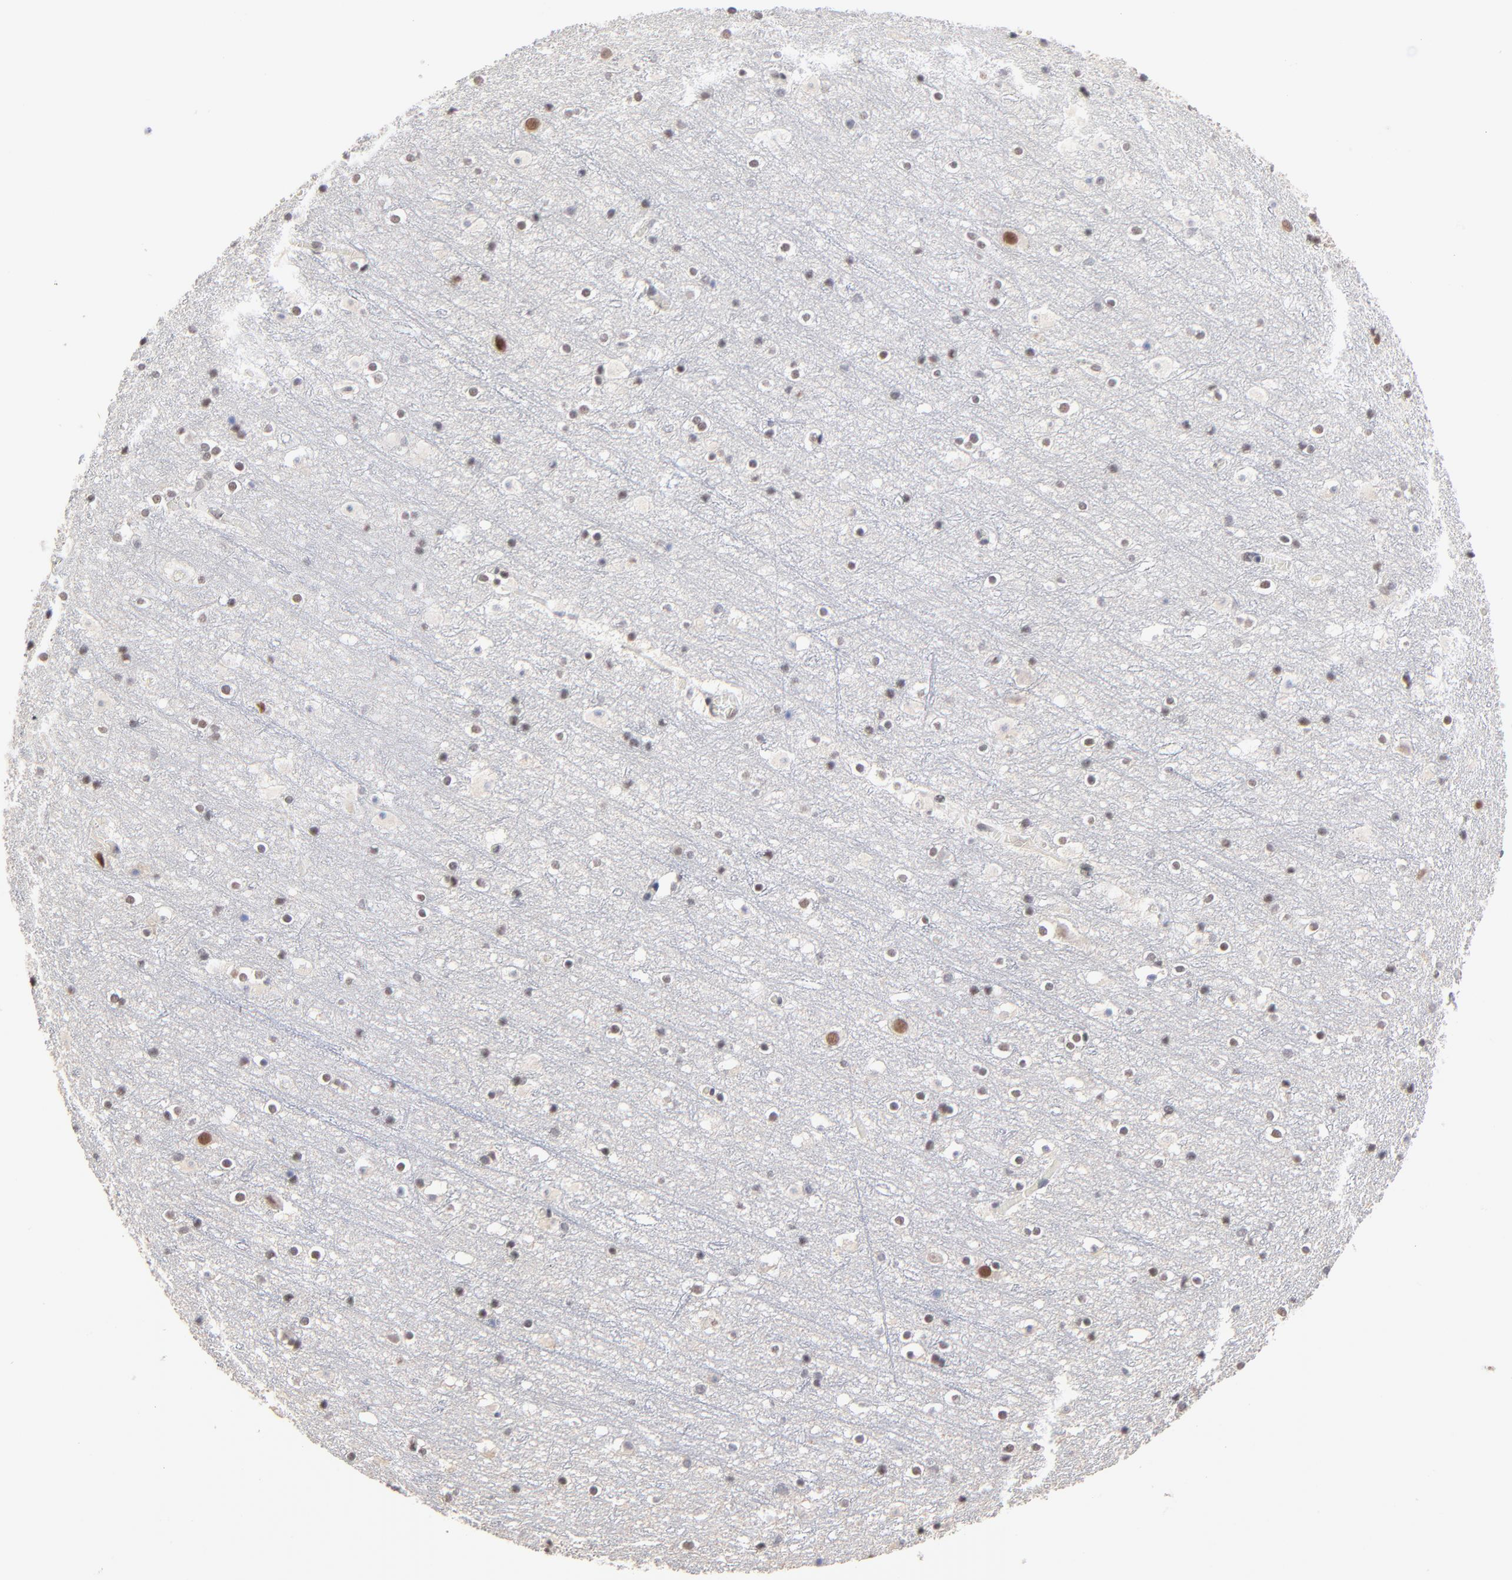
{"staining": {"intensity": "negative", "quantity": "none", "location": "none"}, "tissue": "cerebral cortex", "cell_type": "Endothelial cells", "image_type": "normal", "snomed": [{"axis": "morphology", "description": "Normal tissue, NOS"}, {"axis": "topography", "description": "Cerebral cortex"}], "caption": "IHC of normal cerebral cortex shows no staining in endothelial cells. (DAB (3,3'-diaminobenzidine) immunohistochemistry with hematoxylin counter stain).", "gene": "MBIP", "patient": {"sex": "male", "age": 45}}